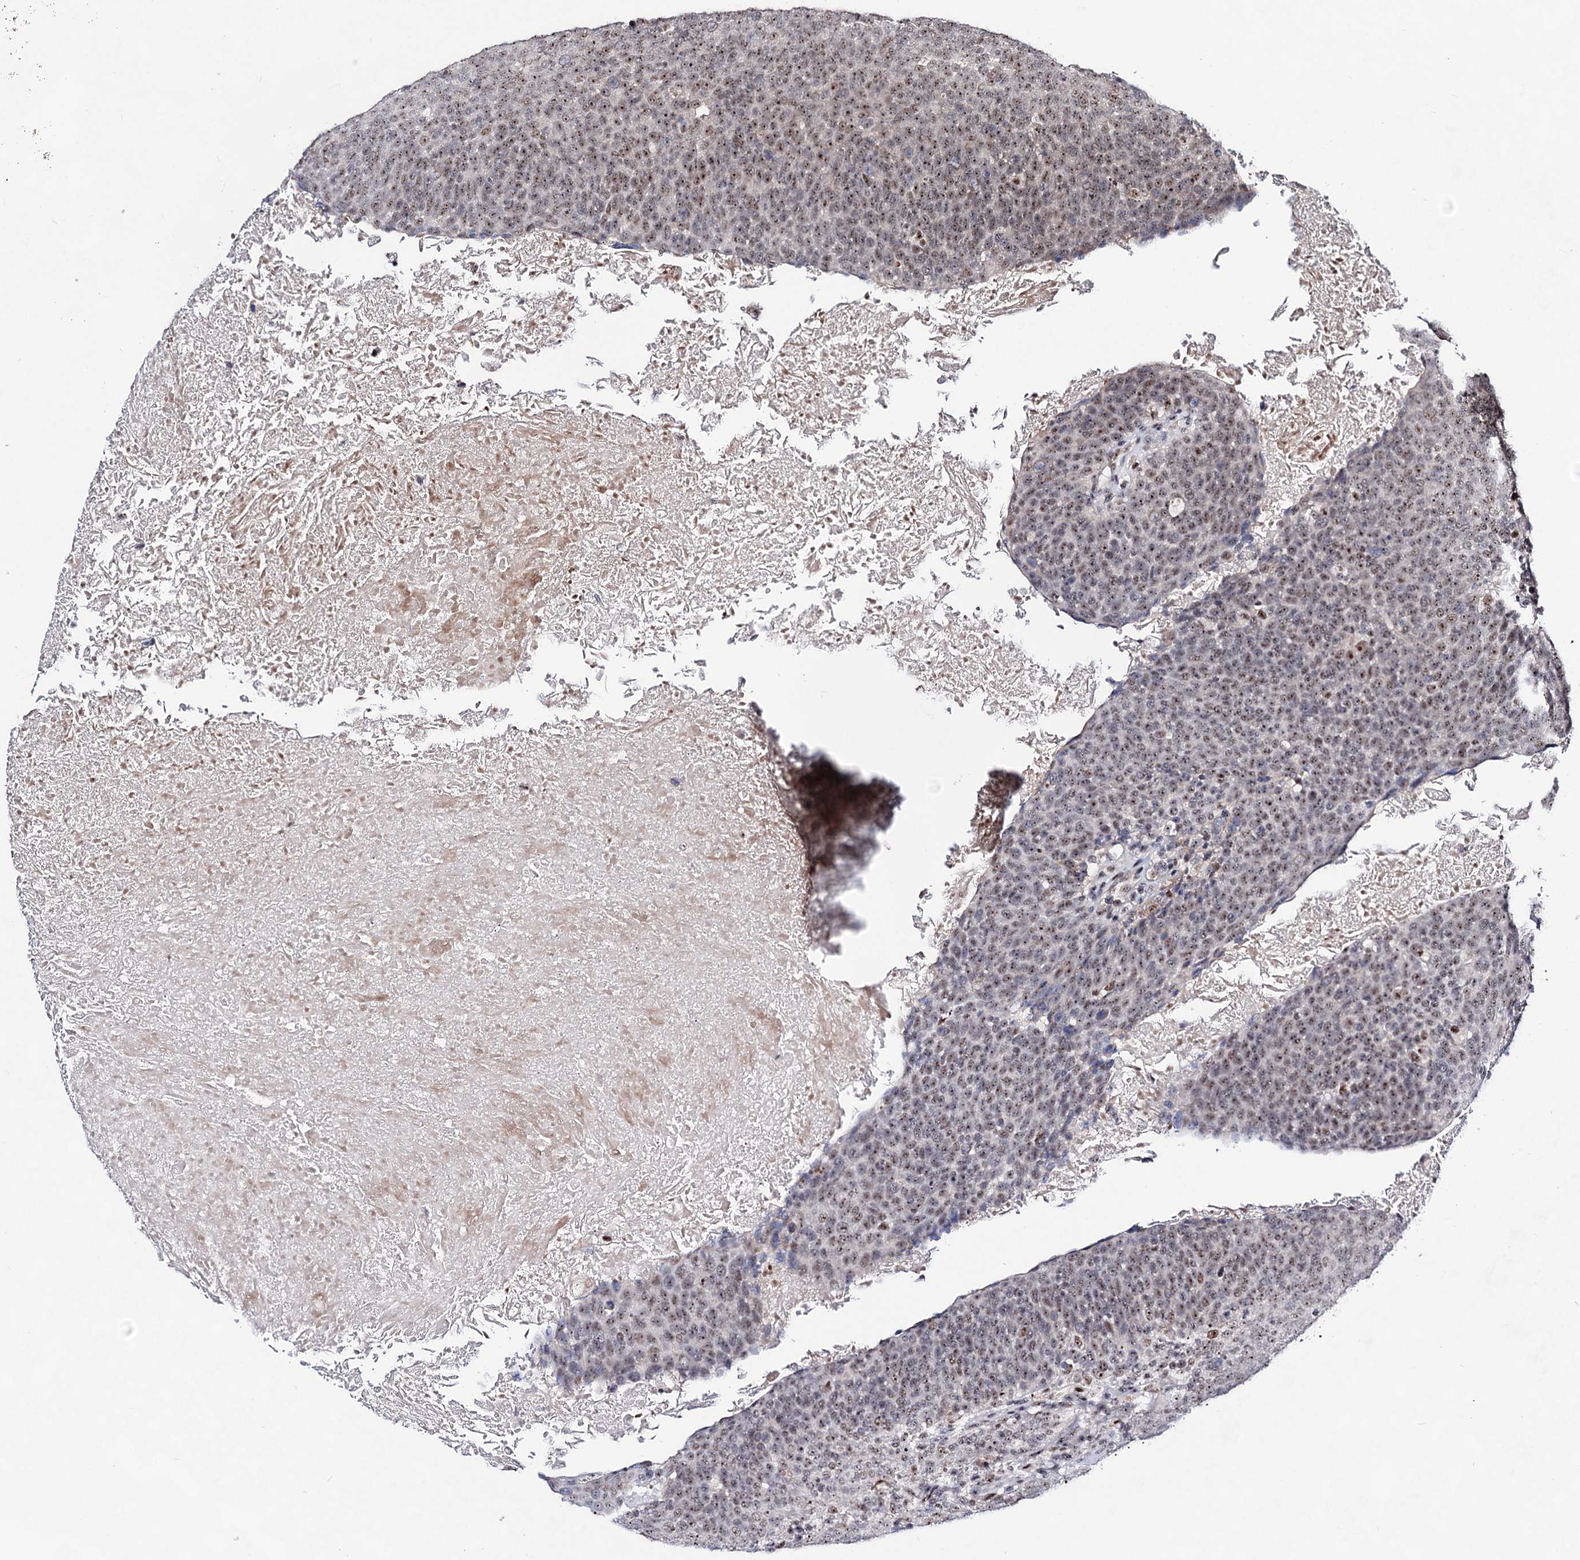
{"staining": {"intensity": "moderate", "quantity": ">75%", "location": "nuclear"}, "tissue": "head and neck cancer", "cell_type": "Tumor cells", "image_type": "cancer", "snomed": [{"axis": "morphology", "description": "Squamous cell carcinoma, NOS"}, {"axis": "morphology", "description": "Squamous cell carcinoma, metastatic, NOS"}, {"axis": "topography", "description": "Lymph node"}, {"axis": "topography", "description": "Head-Neck"}], "caption": "Moderate nuclear protein expression is appreciated in about >75% of tumor cells in head and neck squamous cell carcinoma.", "gene": "EXOSC10", "patient": {"sex": "male", "age": 62}}